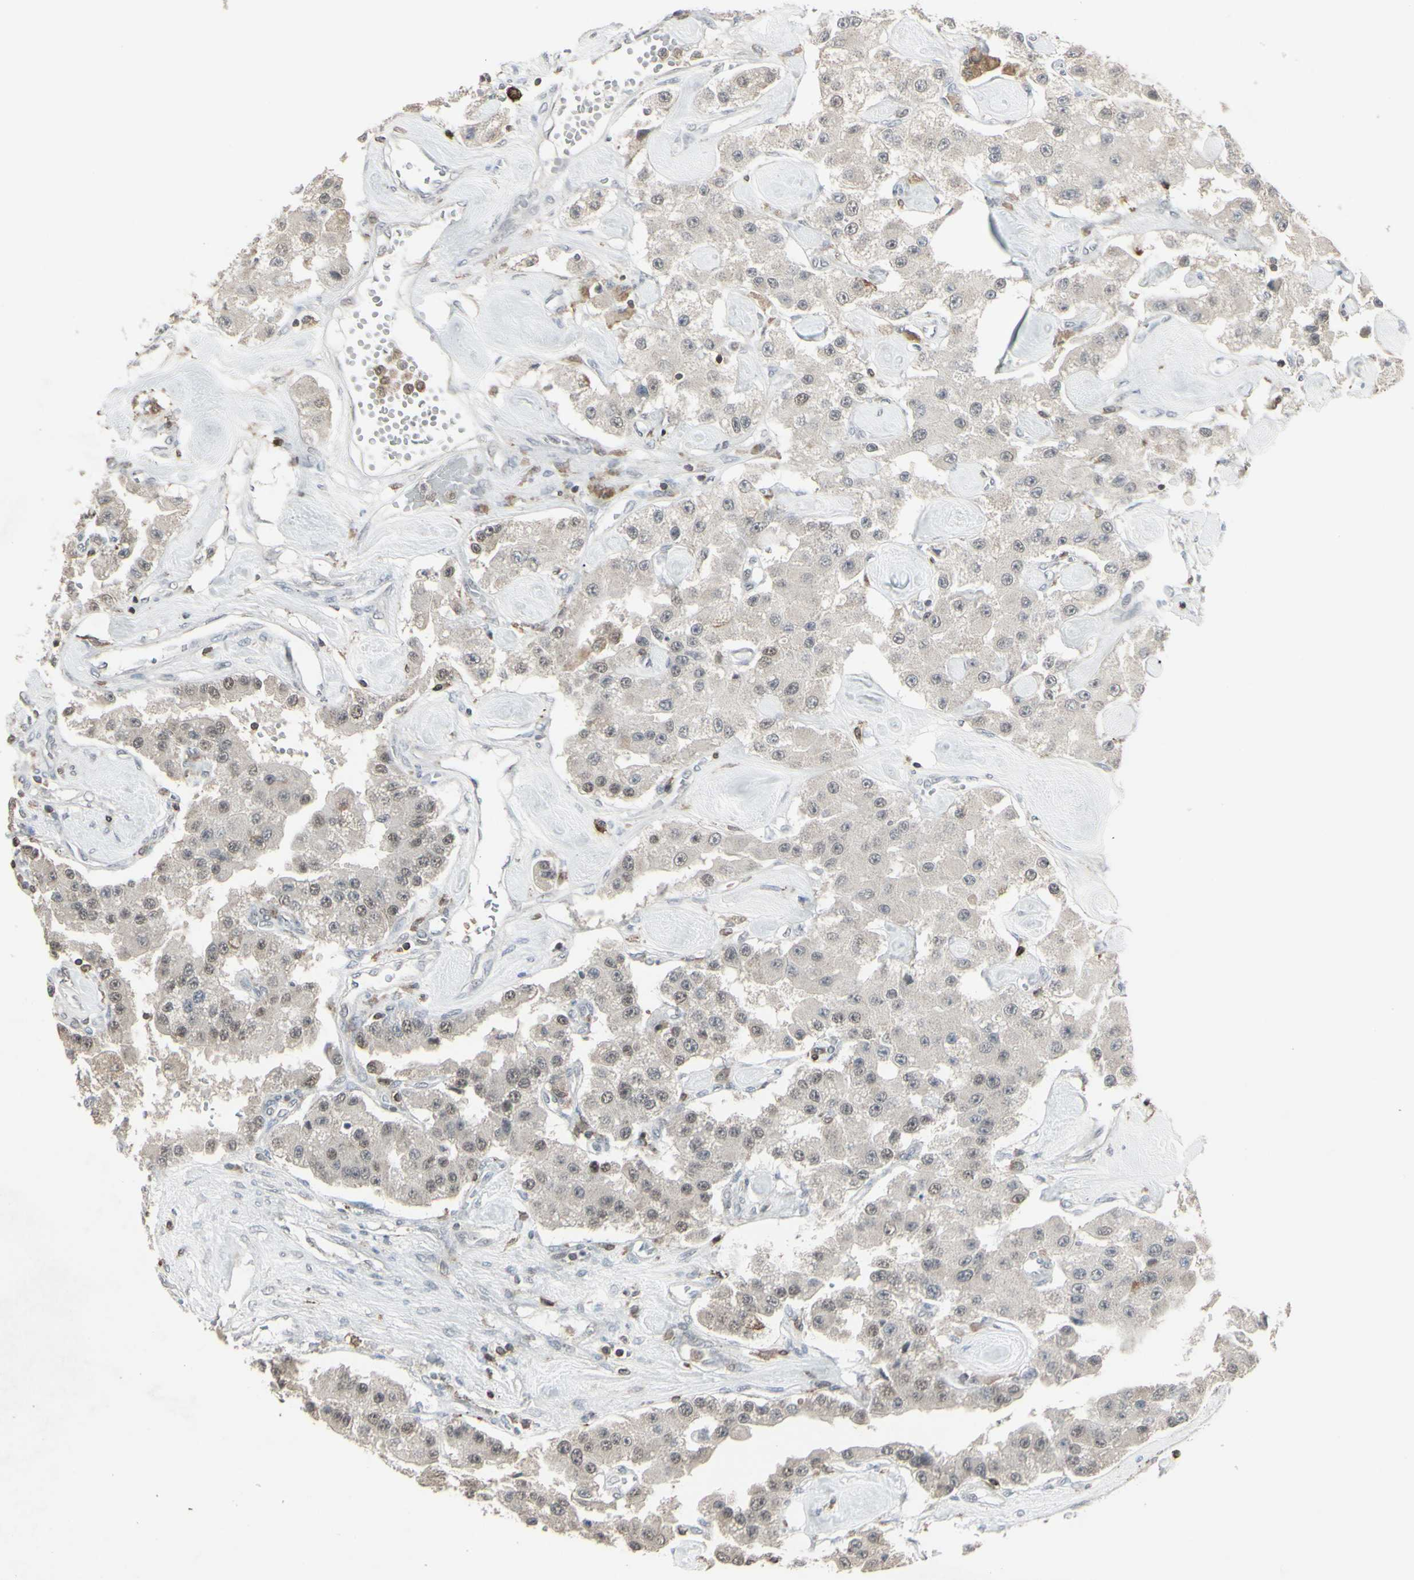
{"staining": {"intensity": "negative", "quantity": "none", "location": "none"}, "tissue": "carcinoid", "cell_type": "Tumor cells", "image_type": "cancer", "snomed": [{"axis": "morphology", "description": "Carcinoid, malignant, NOS"}, {"axis": "topography", "description": "Pancreas"}], "caption": "High magnification brightfield microscopy of malignant carcinoid stained with DAB (3,3'-diaminobenzidine) (brown) and counterstained with hematoxylin (blue): tumor cells show no significant staining. (Brightfield microscopy of DAB (3,3'-diaminobenzidine) immunohistochemistry at high magnification).", "gene": "SAMSN1", "patient": {"sex": "male", "age": 41}}